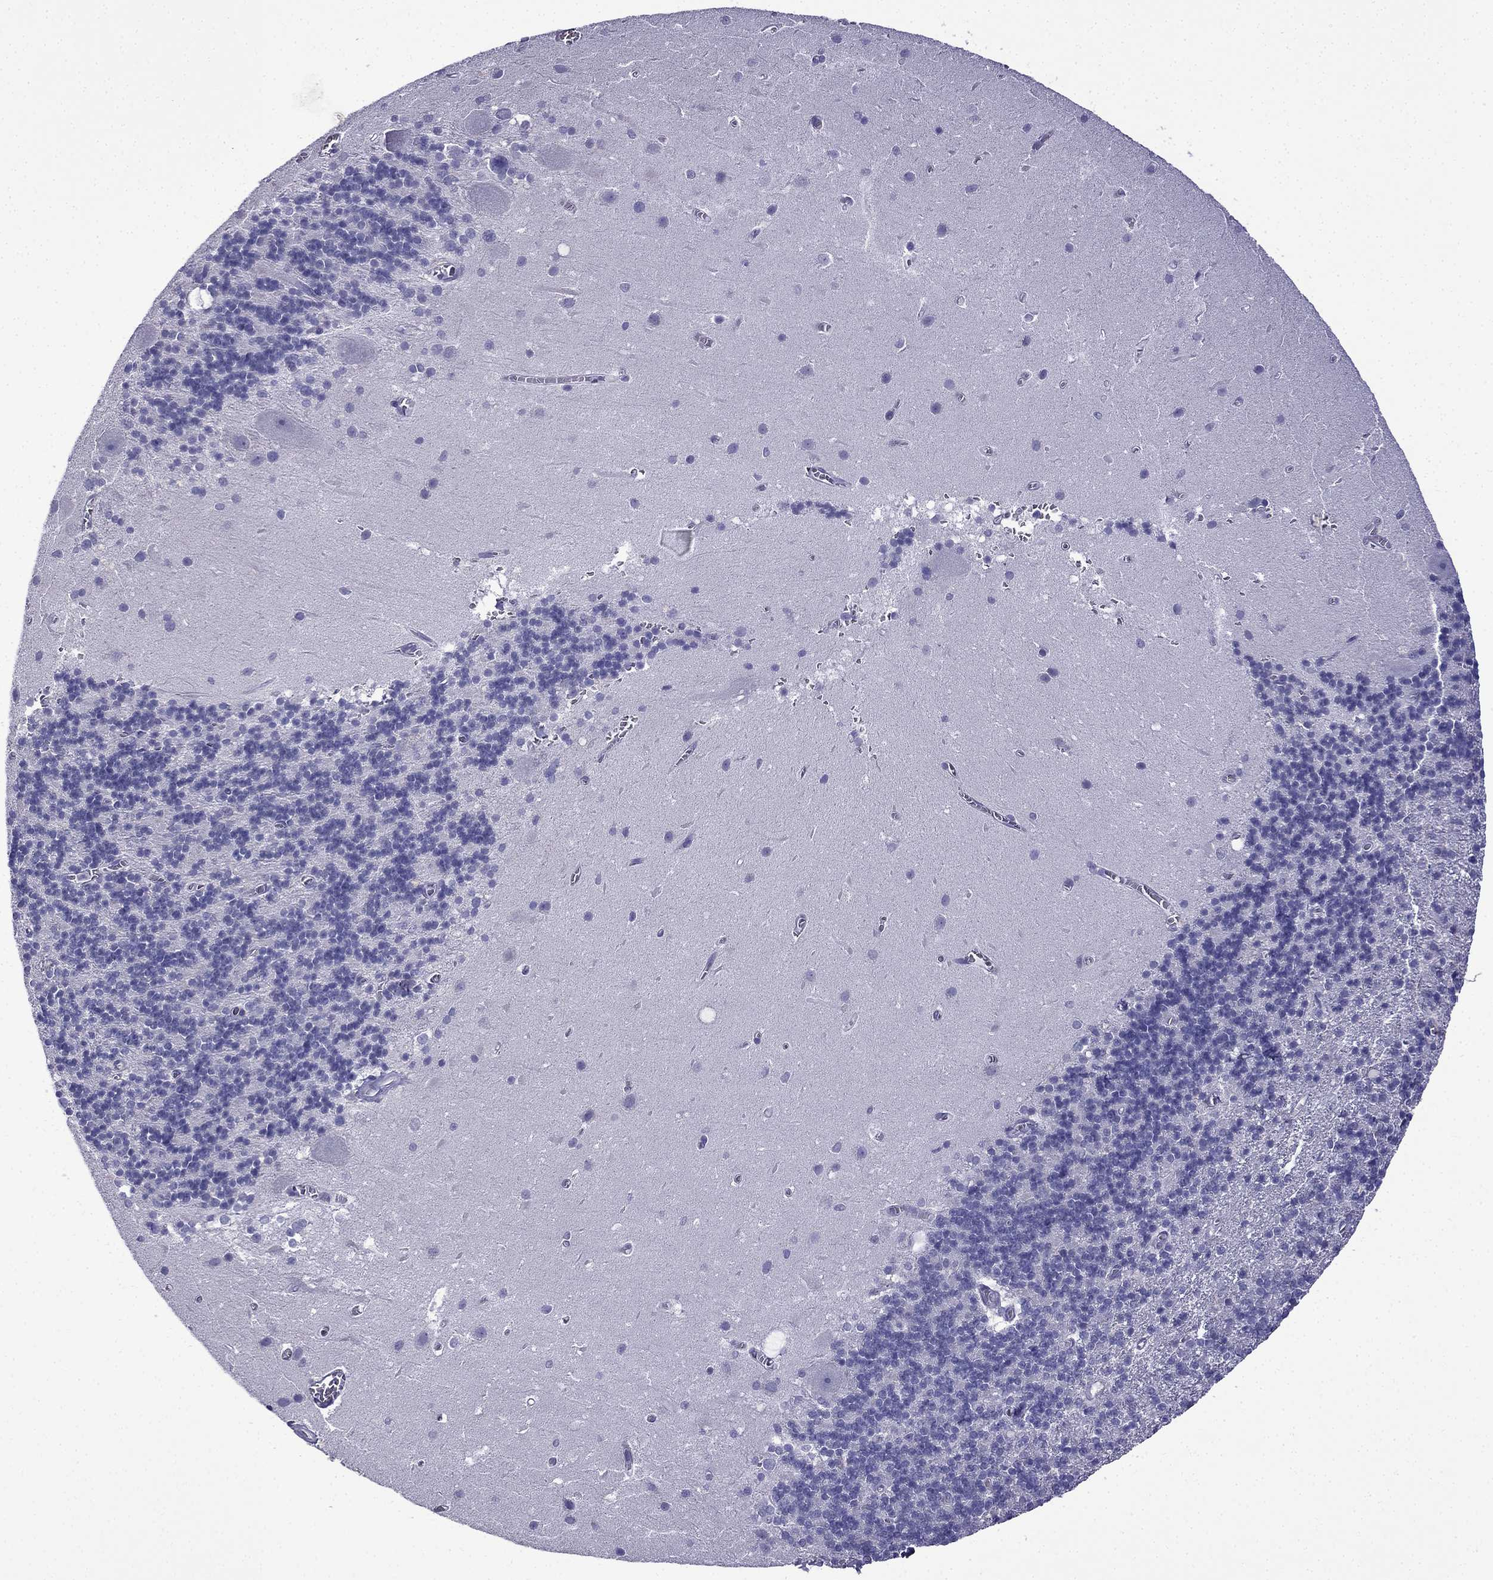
{"staining": {"intensity": "negative", "quantity": "none", "location": "none"}, "tissue": "cerebellum", "cell_type": "Cells in granular layer", "image_type": "normal", "snomed": [{"axis": "morphology", "description": "Normal tissue, NOS"}, {"axis": "topography", "description": "Cerebellum"}], "caption": "IHC of unremarkable human cerebellum exhibits no staining in cells in granular layer.", "gene": "TSSK4", "patient": {"sex": "male", "age": 70}}